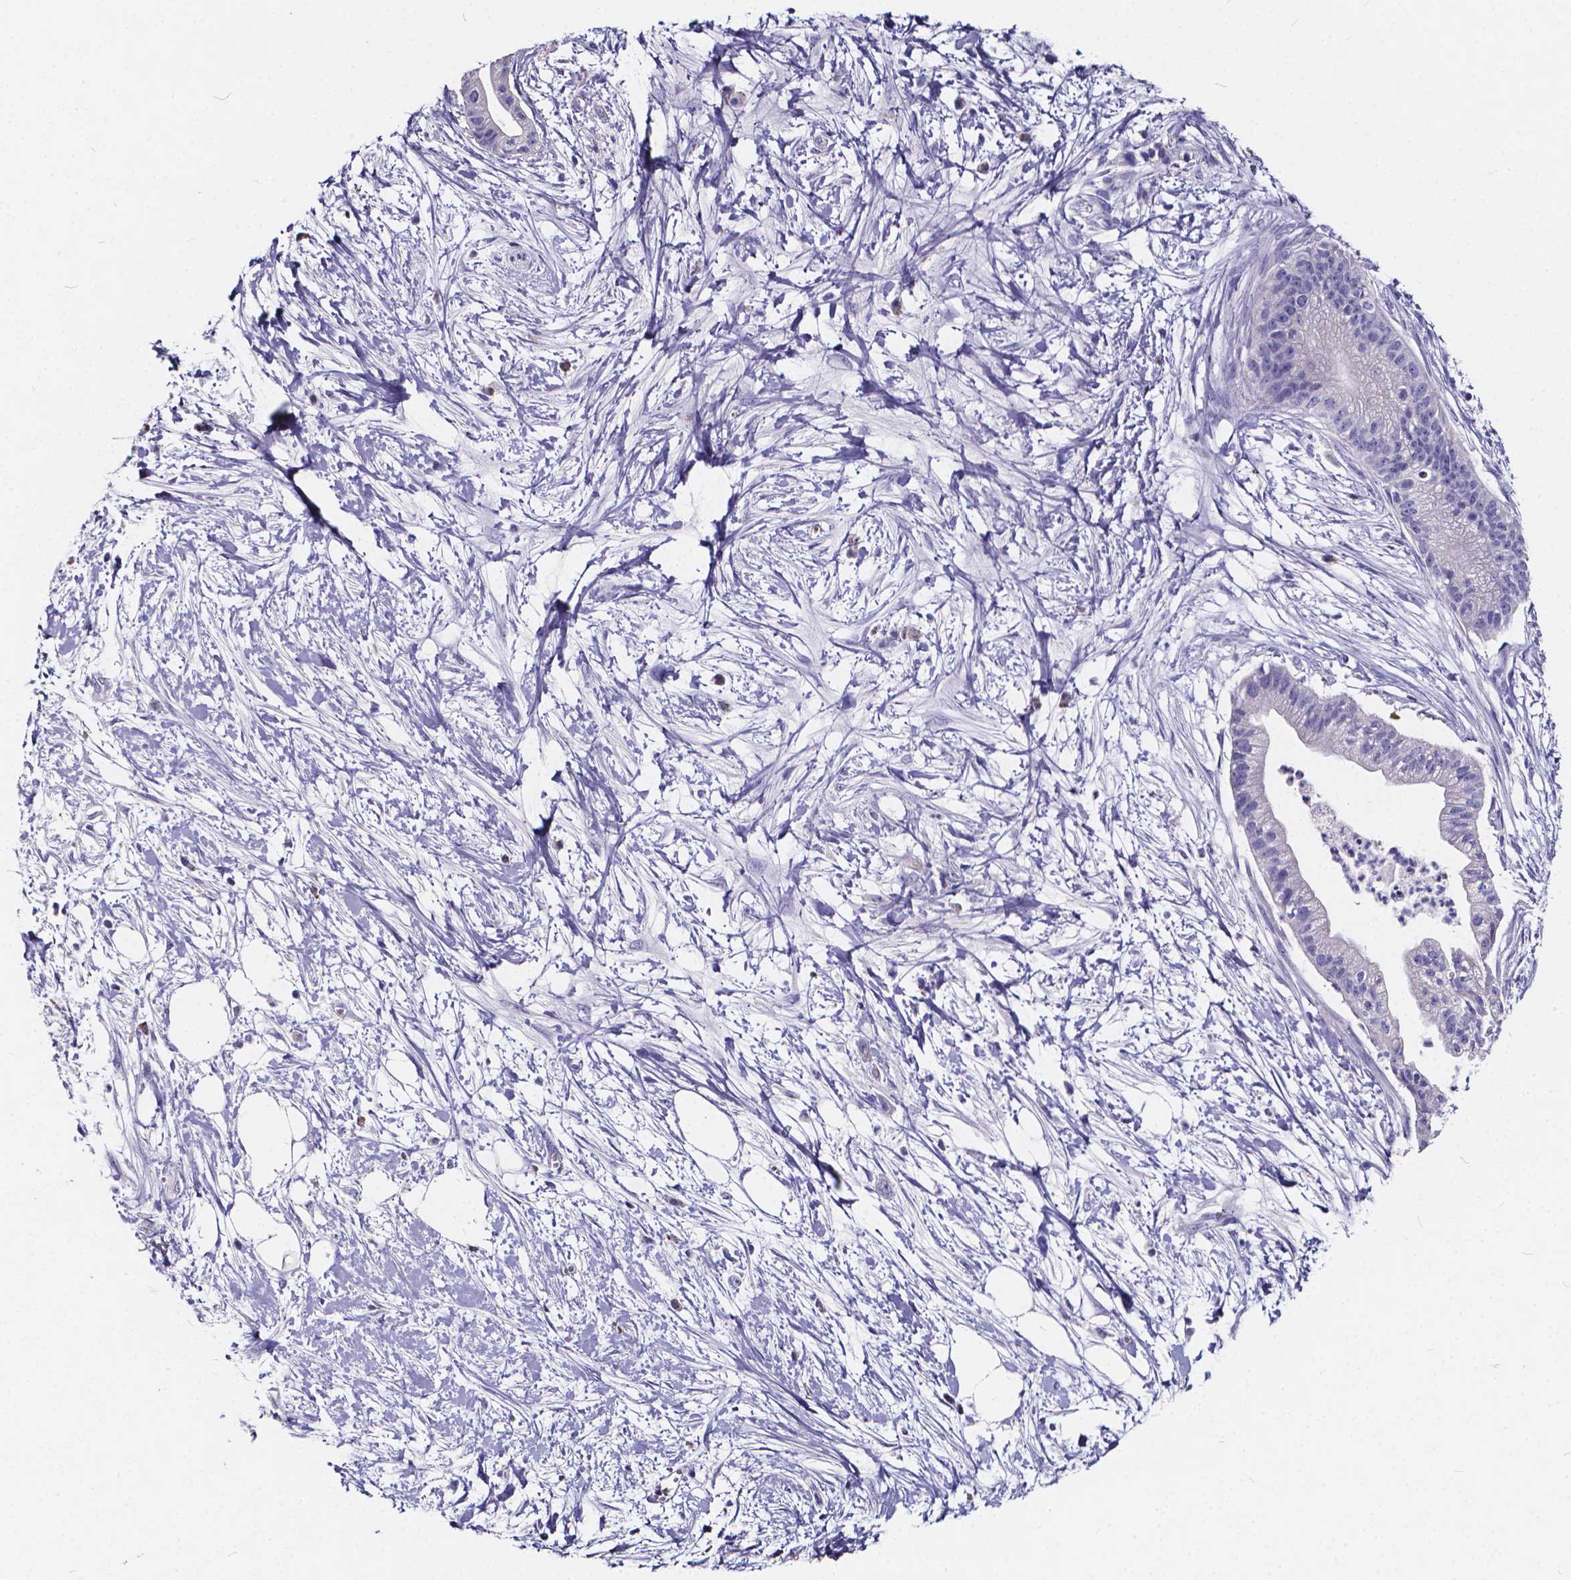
{"staining": {"intensity": "negative", "quantity": "none", "location": "none"}, "tissue": "pancreatic cancer", "cell_type": "Tumor cells", "image_type": "cancer", "snomed": [{"axis": "morphology", "description": "Normal tissue, NOS"}, {"axis": "morphology", "description": "Adenocarcinoma, NOS"}, {"axis": "topography", "description": "Lymph node"}, {"axis": "topography", "description": "Pancreas"}], "caption": "Adenocarcinoma (pancreatic) stained for a protein using immunohistochemistry shows no expression tumor cells.", "gene": "SPEF2", "patient": {"sex": "female", "age": 58}}